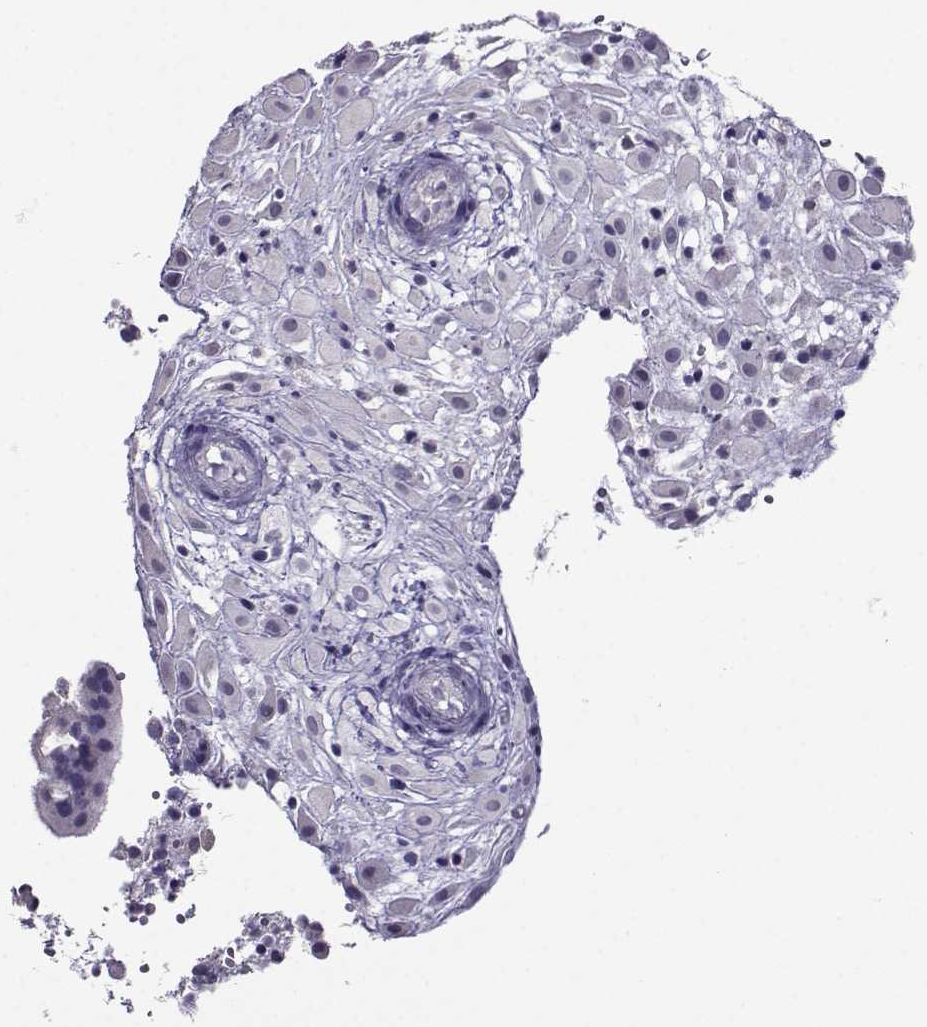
{"staining": {"intensity": "negative", "quantity": "none", "location": "none"}, "tissue": "placenta", "cell_type": "Decidual cells", "image_type": "normal", "snomed": [{"axis": "morphology", "description": "Normal tissue, NOS"}, {"axis": "topography", "description": "Placenta"}], "caption": "Immunohistochemistry of benign human placenta demonstrates no staining in decidual cells.", "gene": "CRYBB1", "patient": {"sex": "female", "age": 24}}